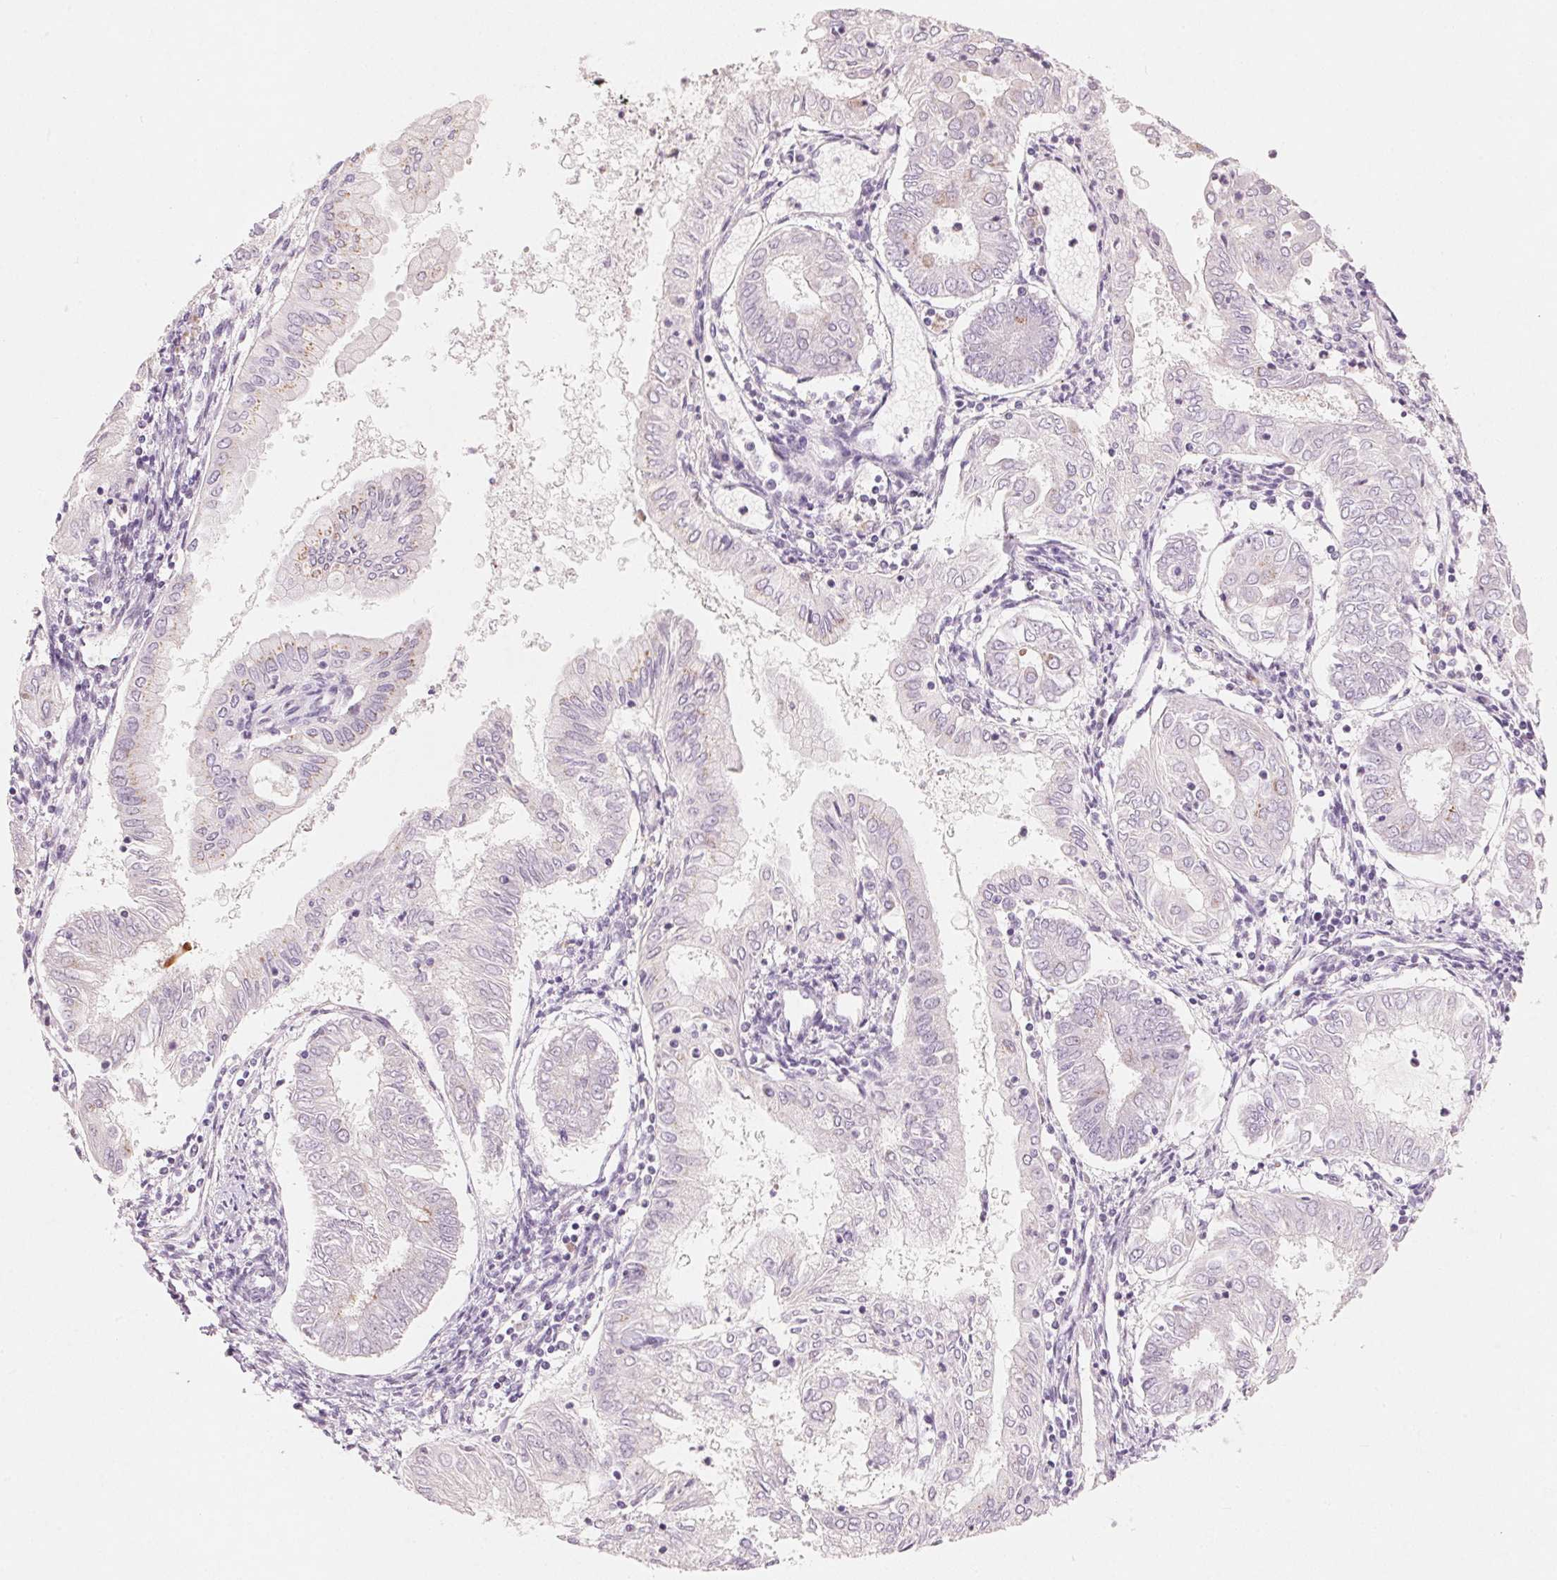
{"staining": {"intensity": "moderate", "quantity": "<25%", "location": "cytoplasmic/membranous"}, "tissue": "endometrial cancer", "cell_type": "Tumor cells", "image_type": "cancer", "snomed": [{"axis": "morphology", "description": "Adenocarcinoma, NOS"}, {"axis": "topography", "description": "Endometrium"}], "caption": "About <25% of tumor cells in adenocarcinoma (endometrial) display moderate cytoplasmic/membranous protein staining as visualized by brown immunohistochemical staining.", "gene": "DRAM2", "patient": {"sex": "female", "age": 68}}